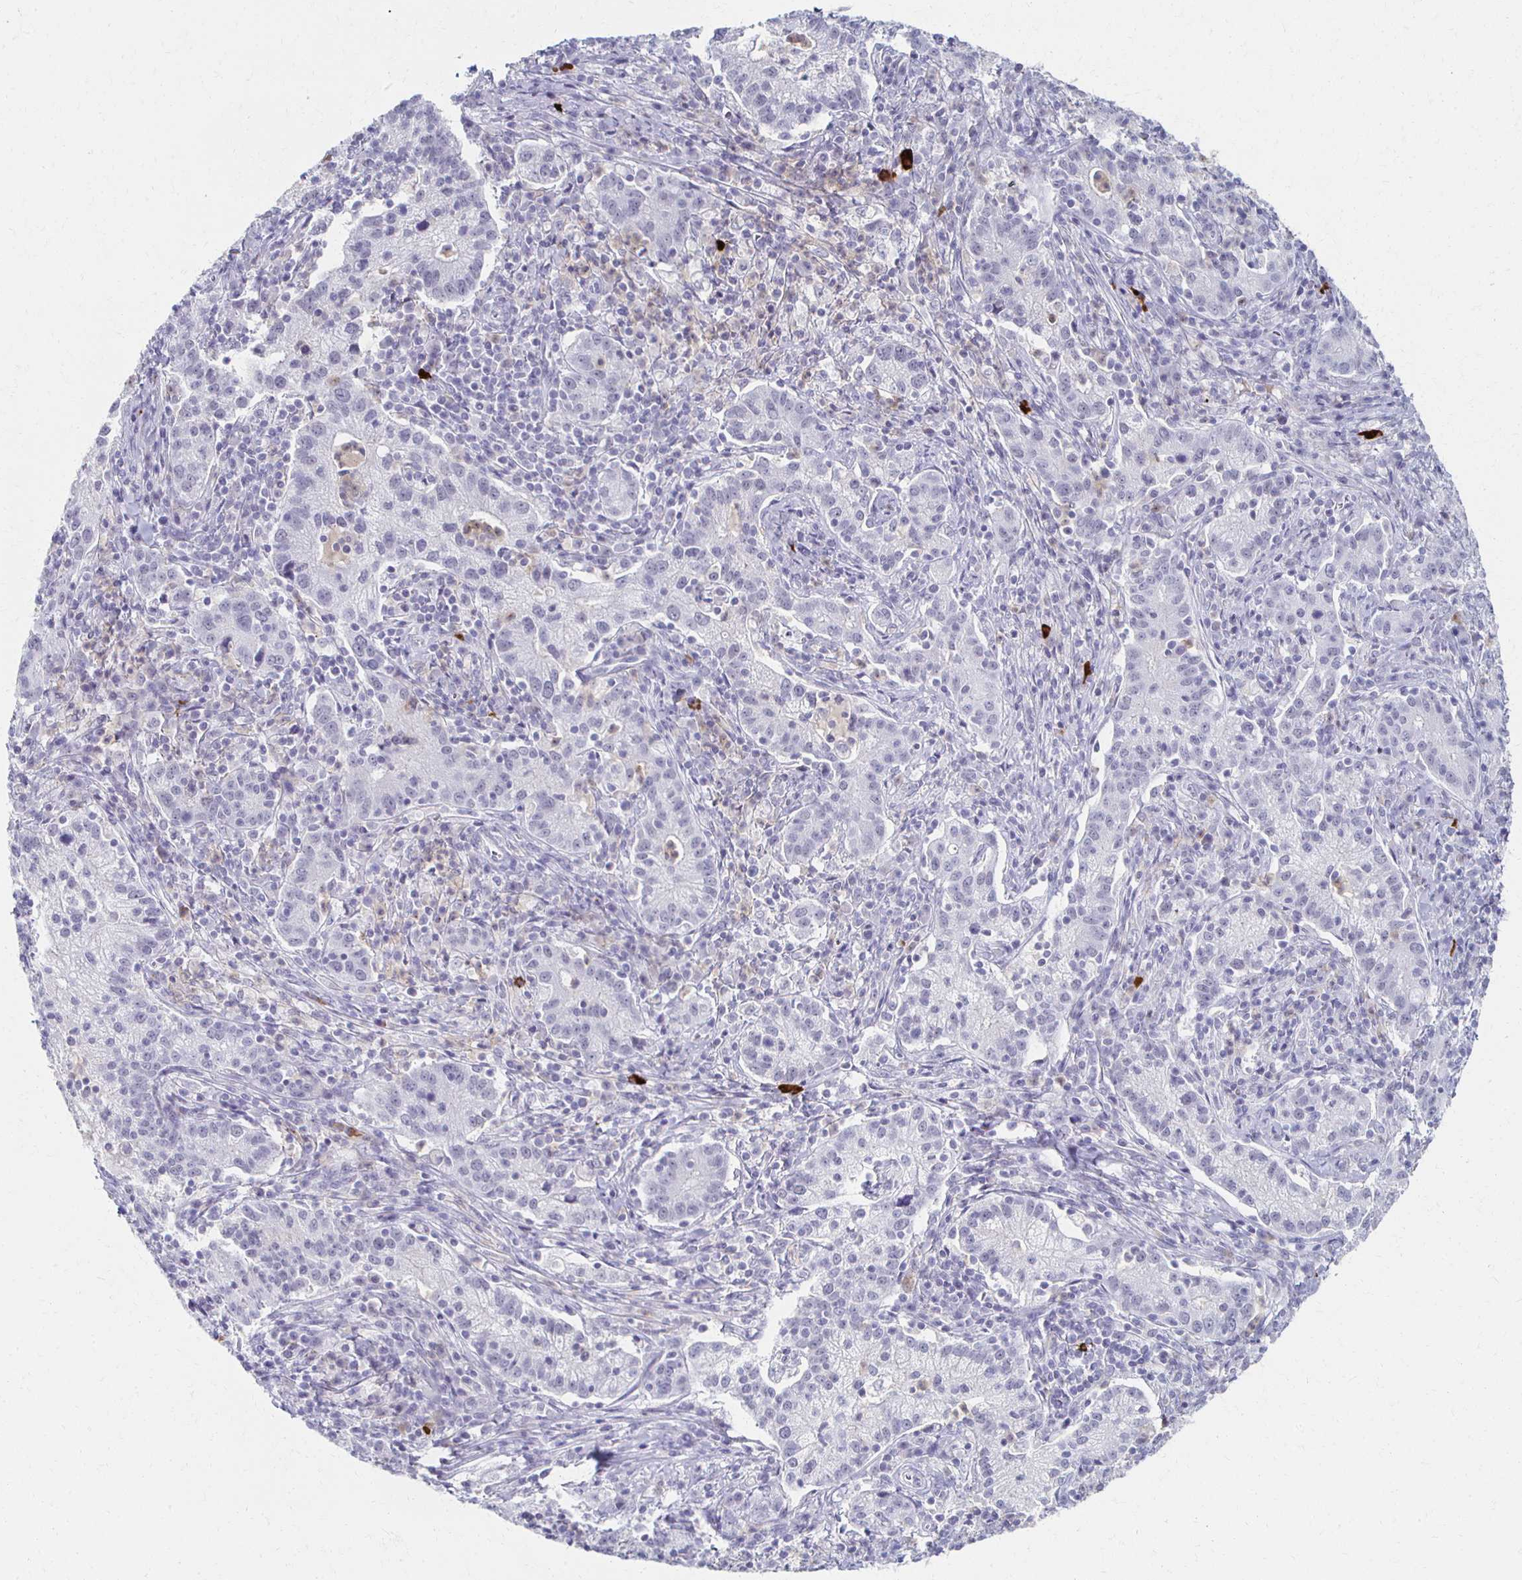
{"staining": {"intensity": "negative", "quantity": "none", "location": "none"}, "tissue": "cervical cancer", "cell_type": "Tumor cells", "image_type": "cancer", "snomed": [{"axis": "morphology", "description": "Normal tissue, NOS"}, {"axis": "morphology", "description": "Adenocarcinoma, NOS"}, {"axis": "topography", "description": "Cervix"}], "caption": "Cervical cancer was stained to show a protein in brown. There is no significant staining in tumor cells.", "gene": "CXCR2", "patient": {"sex": "female", "age": 44}}